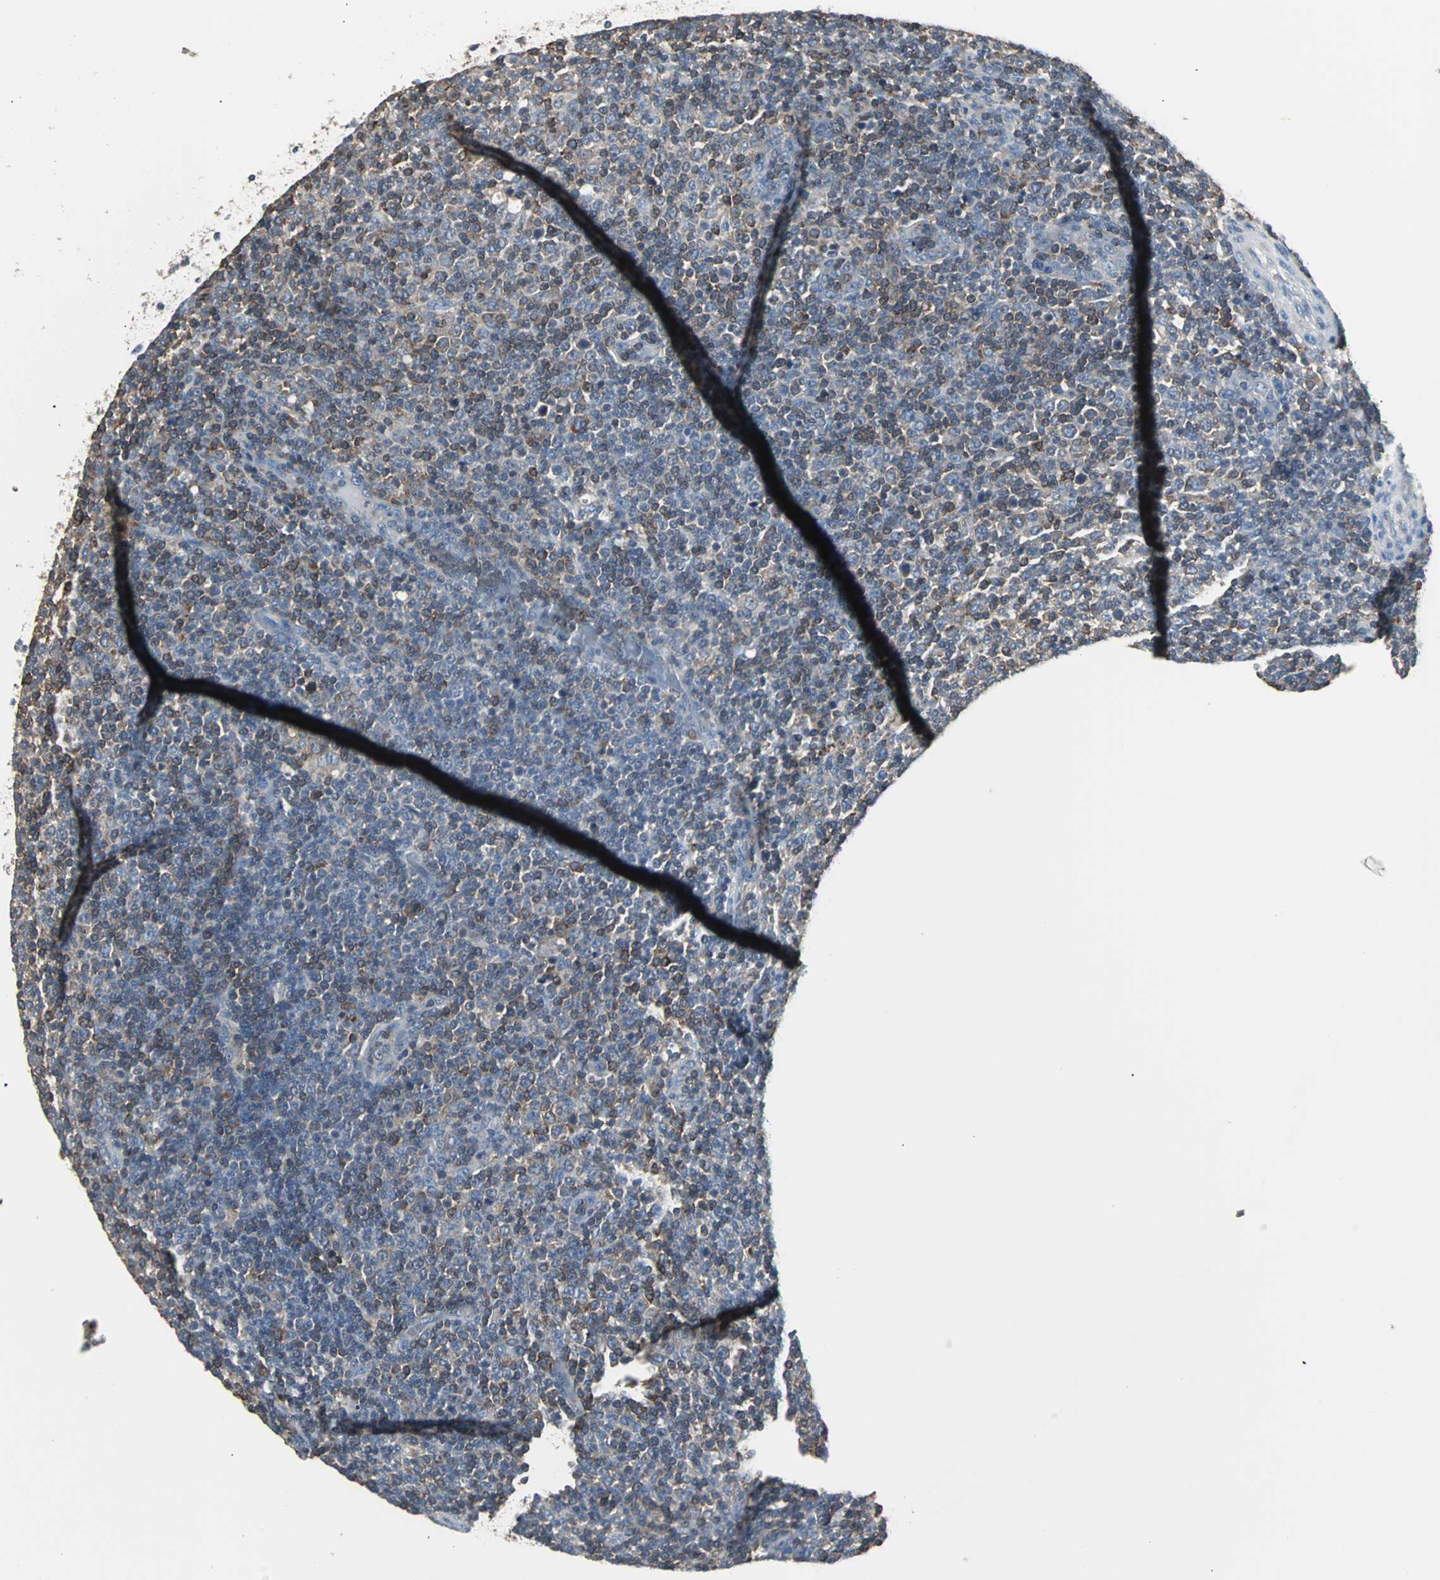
{"staining": {"intensity": "moderate", "quantity": "<25%", "location": "cytoplasmic/membranous"}, "tissue": "lymphoma", "cell_type": "Tumor cells", "image_type": "cancer", "snomed": [{"axis": "morphology", "description": "Malignant lymphoma, non-Hodgkin's type, Low grade"}, {"axis": "topography", "description": "Lymph node"}], "caption": "This is a micrograph of immunohistochemistry staining of malignant lymphoma, non-Hodgkin's type (low-grade), which shows moderate positivity in the cytoplasmic/membranous of tumor cells.", "gene": "LRRFIP1", "patient": {"sex": "male", "age": 70}}